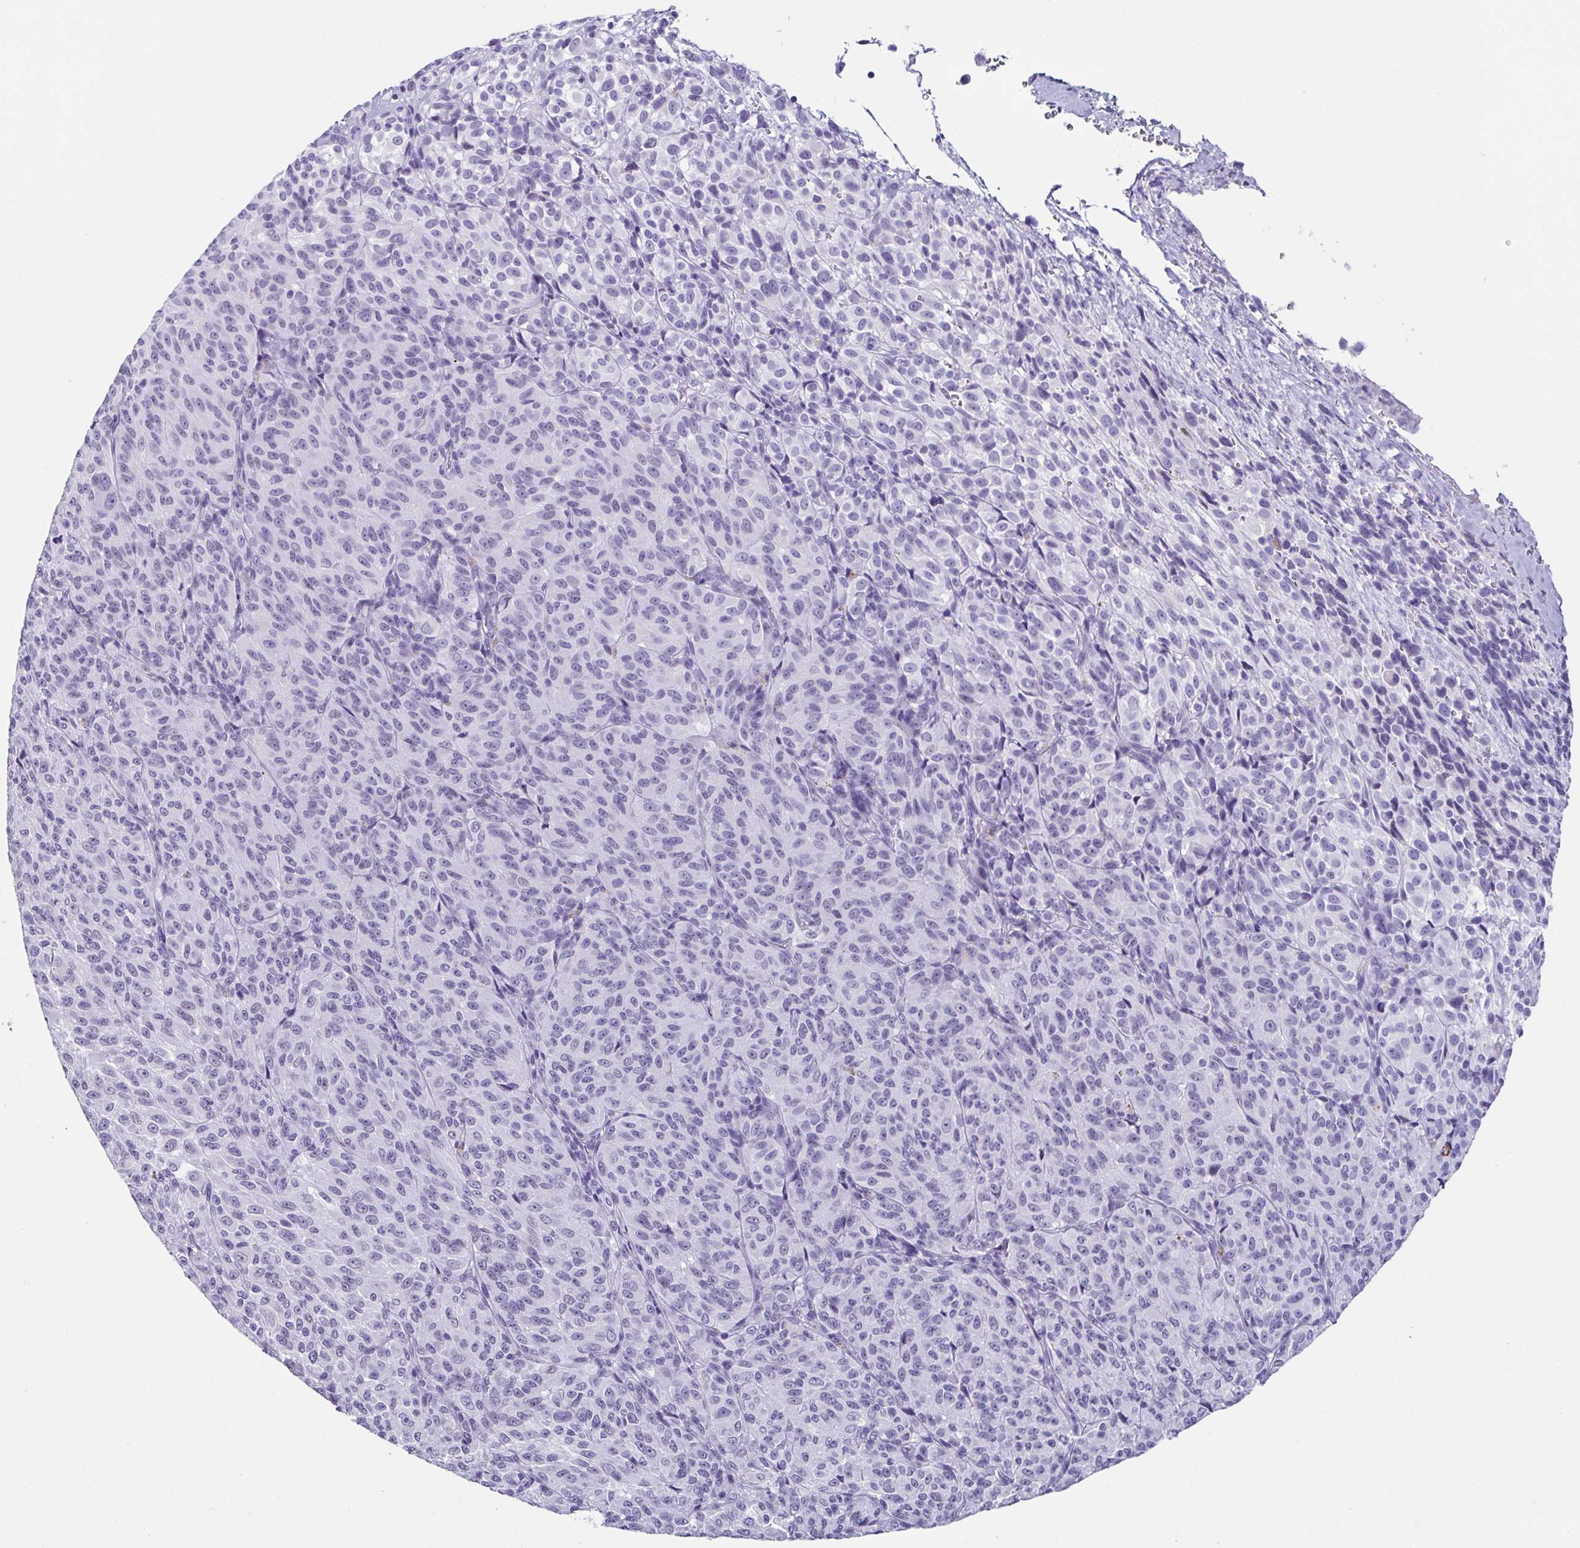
{"staining": {"intensity": "negative", "quantity": "none", "location": "none"}, "tissue": "melanoma", "cell_type": "Tumor cells", "image_type": "cancer", "snomed": [{"axis": "morphology", "description": "Malignant melanoma, Metastatic site"}, {"axis": "topography", "description": "Brain"}], "caption": "A histopathology image of melanoma stained for a protein reveals no brown staining in tumor cells.", "gene": "ESX1", "patient": {"sex": "female", "age": 56}}